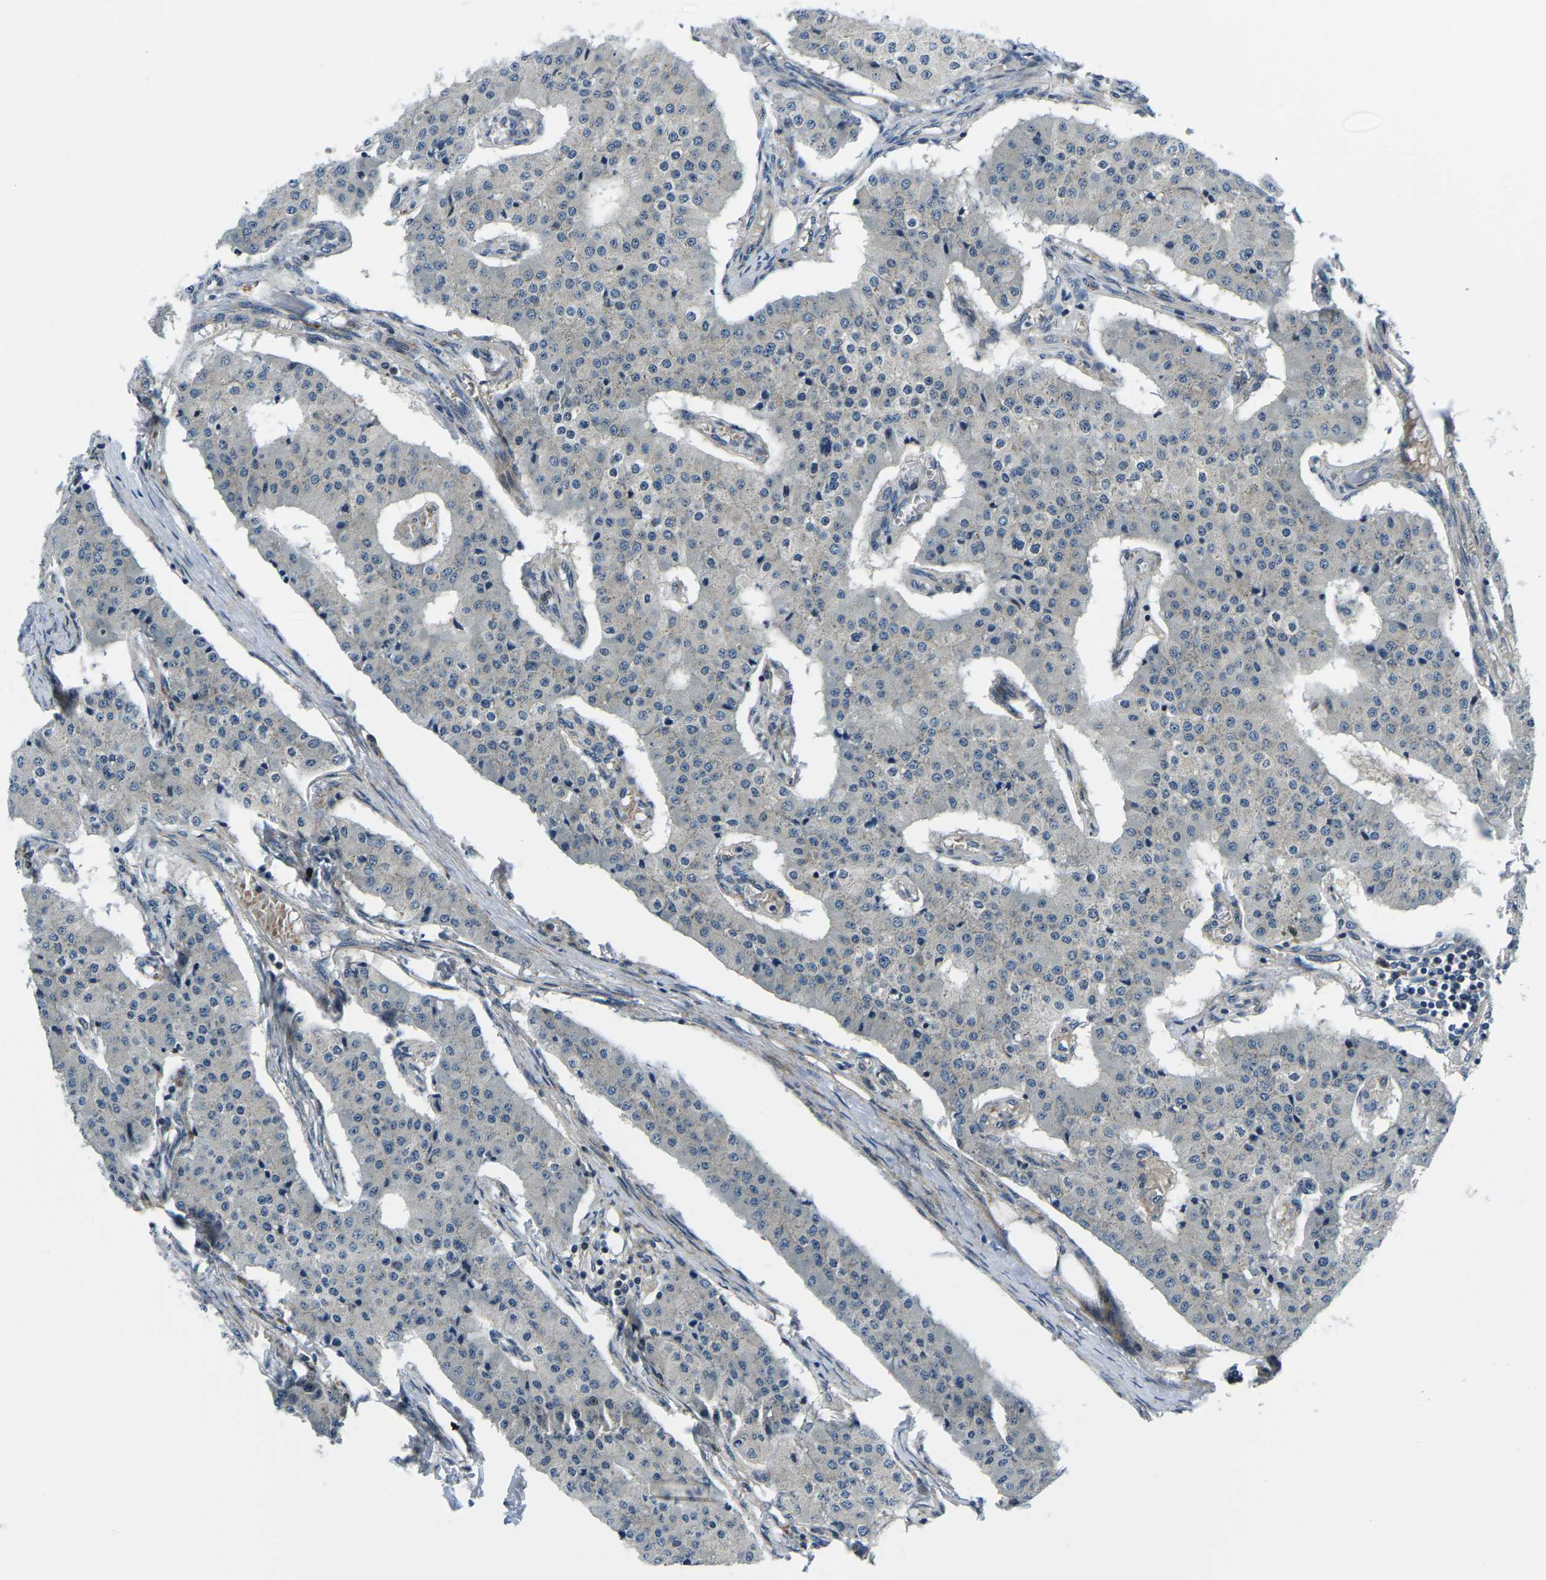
{"staining": {"intensity": "negative", "quantity": "none", "location": "none"}, "tissue": "carcinoid", "cell_type": "Tumor cells", "image_type": "cancer", "snomed": [{"axis": "morphology", "description": "Carcinoid, malignant, NOS"}, {"axis": "topography", "description": "Colon"}], "caption": "An image of malignant carcinoid stained for a protein reveals no brown staining in tumor cells.", "gene": "EIF4E", "patient": {"sex": "female", "age": 52}}